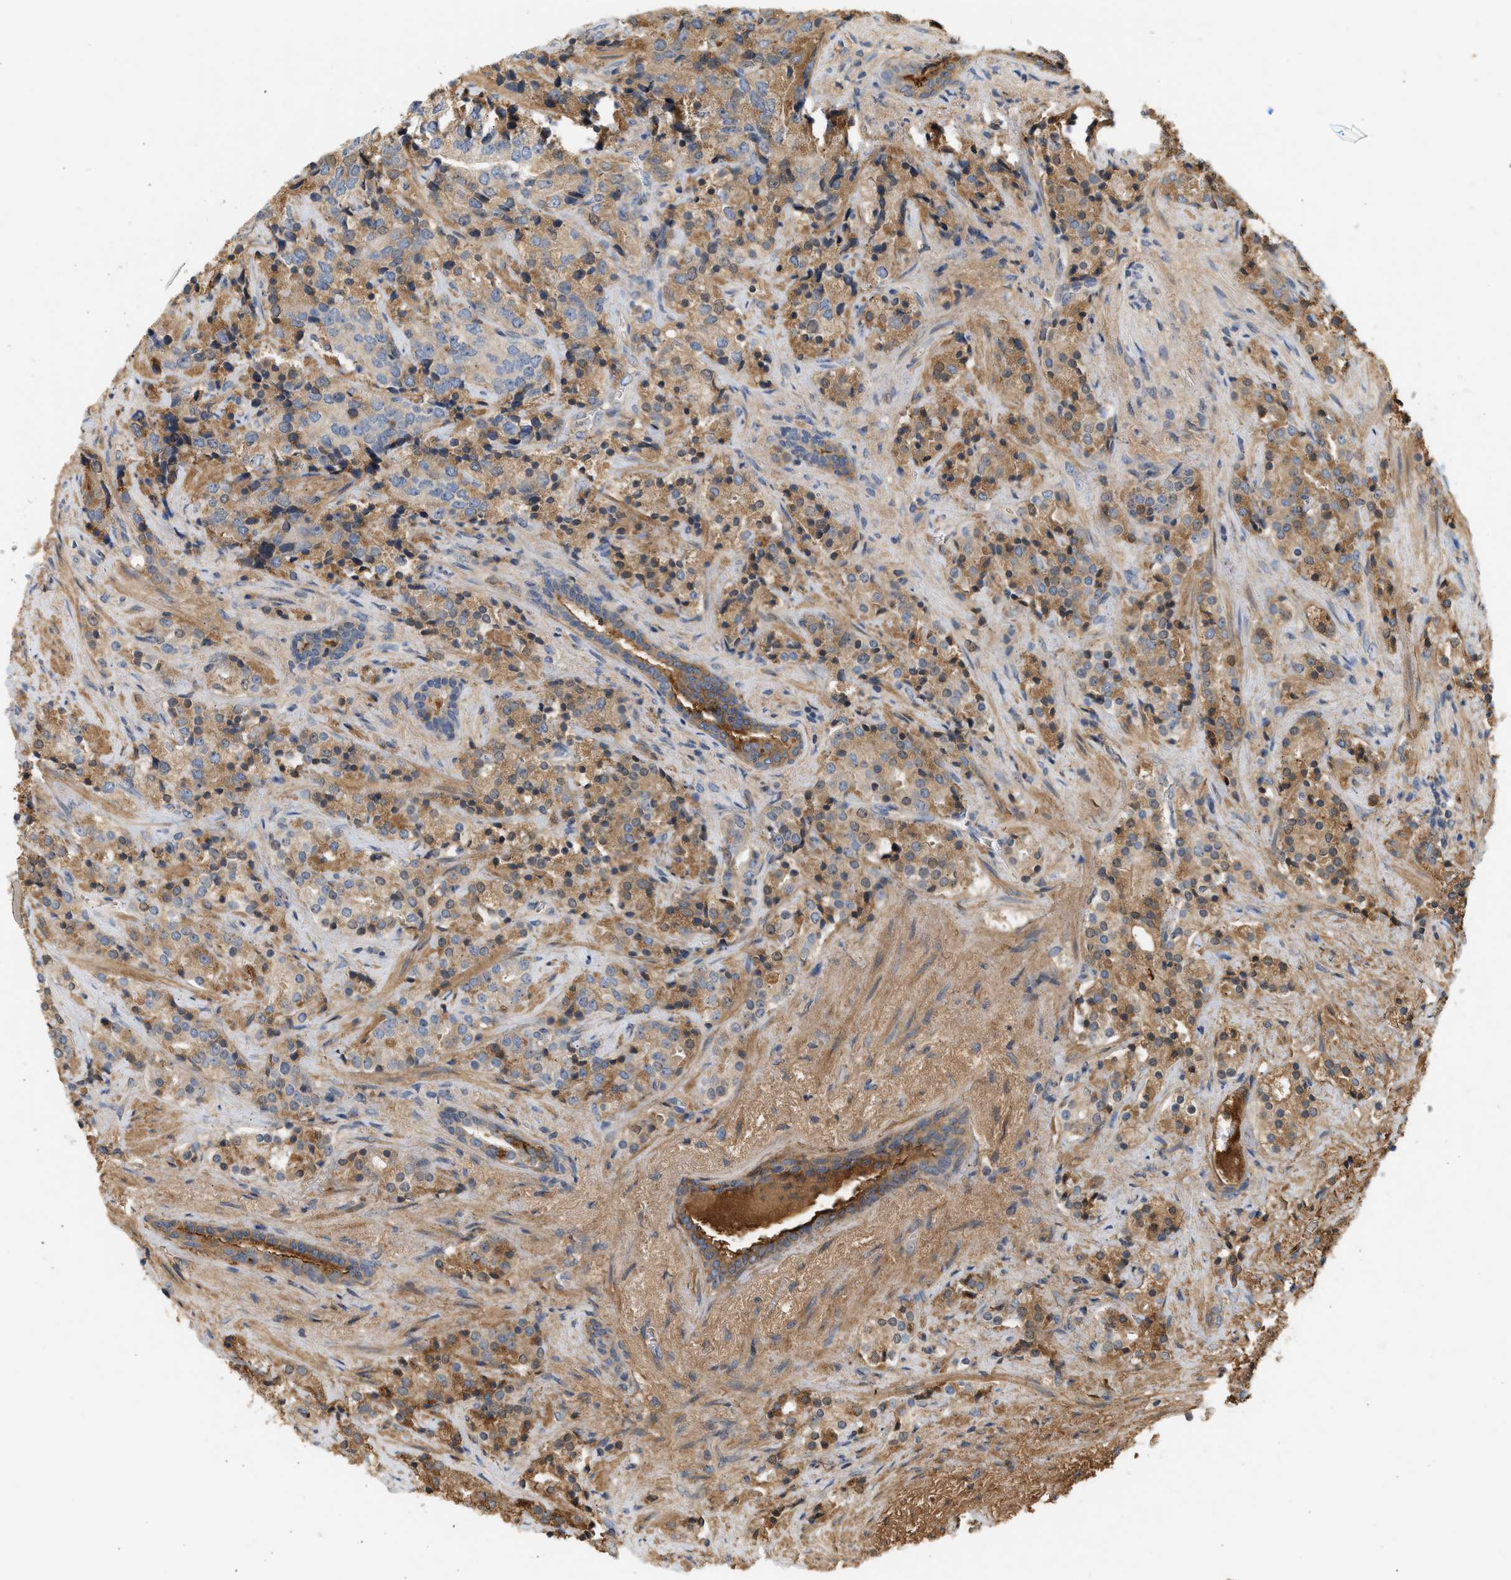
{"staining": {"intensity": "moderate", "quantity": ">75%", "location": "cytoplasmic/membranous"}, "tissue": "prostate cancer", "cell_type": "Tumor cells", "image_type": "cancer", "snomed": [{"axis": "morphology", "description": "Adenocarcinoma, High grade"}, {"axis": "topography", "description": "Prostate"}], "caption": "DAB (3,3'-diaminobenzidine) immunohistochemical staining of prostate cancer (adenocarcinoma (high-grade)) demonstrates moderate cytoplasmic/membranous protein positivity in about >75% of tumor cells.", "gene": "F8", "patient": {"sex": "male", "age": 71}}